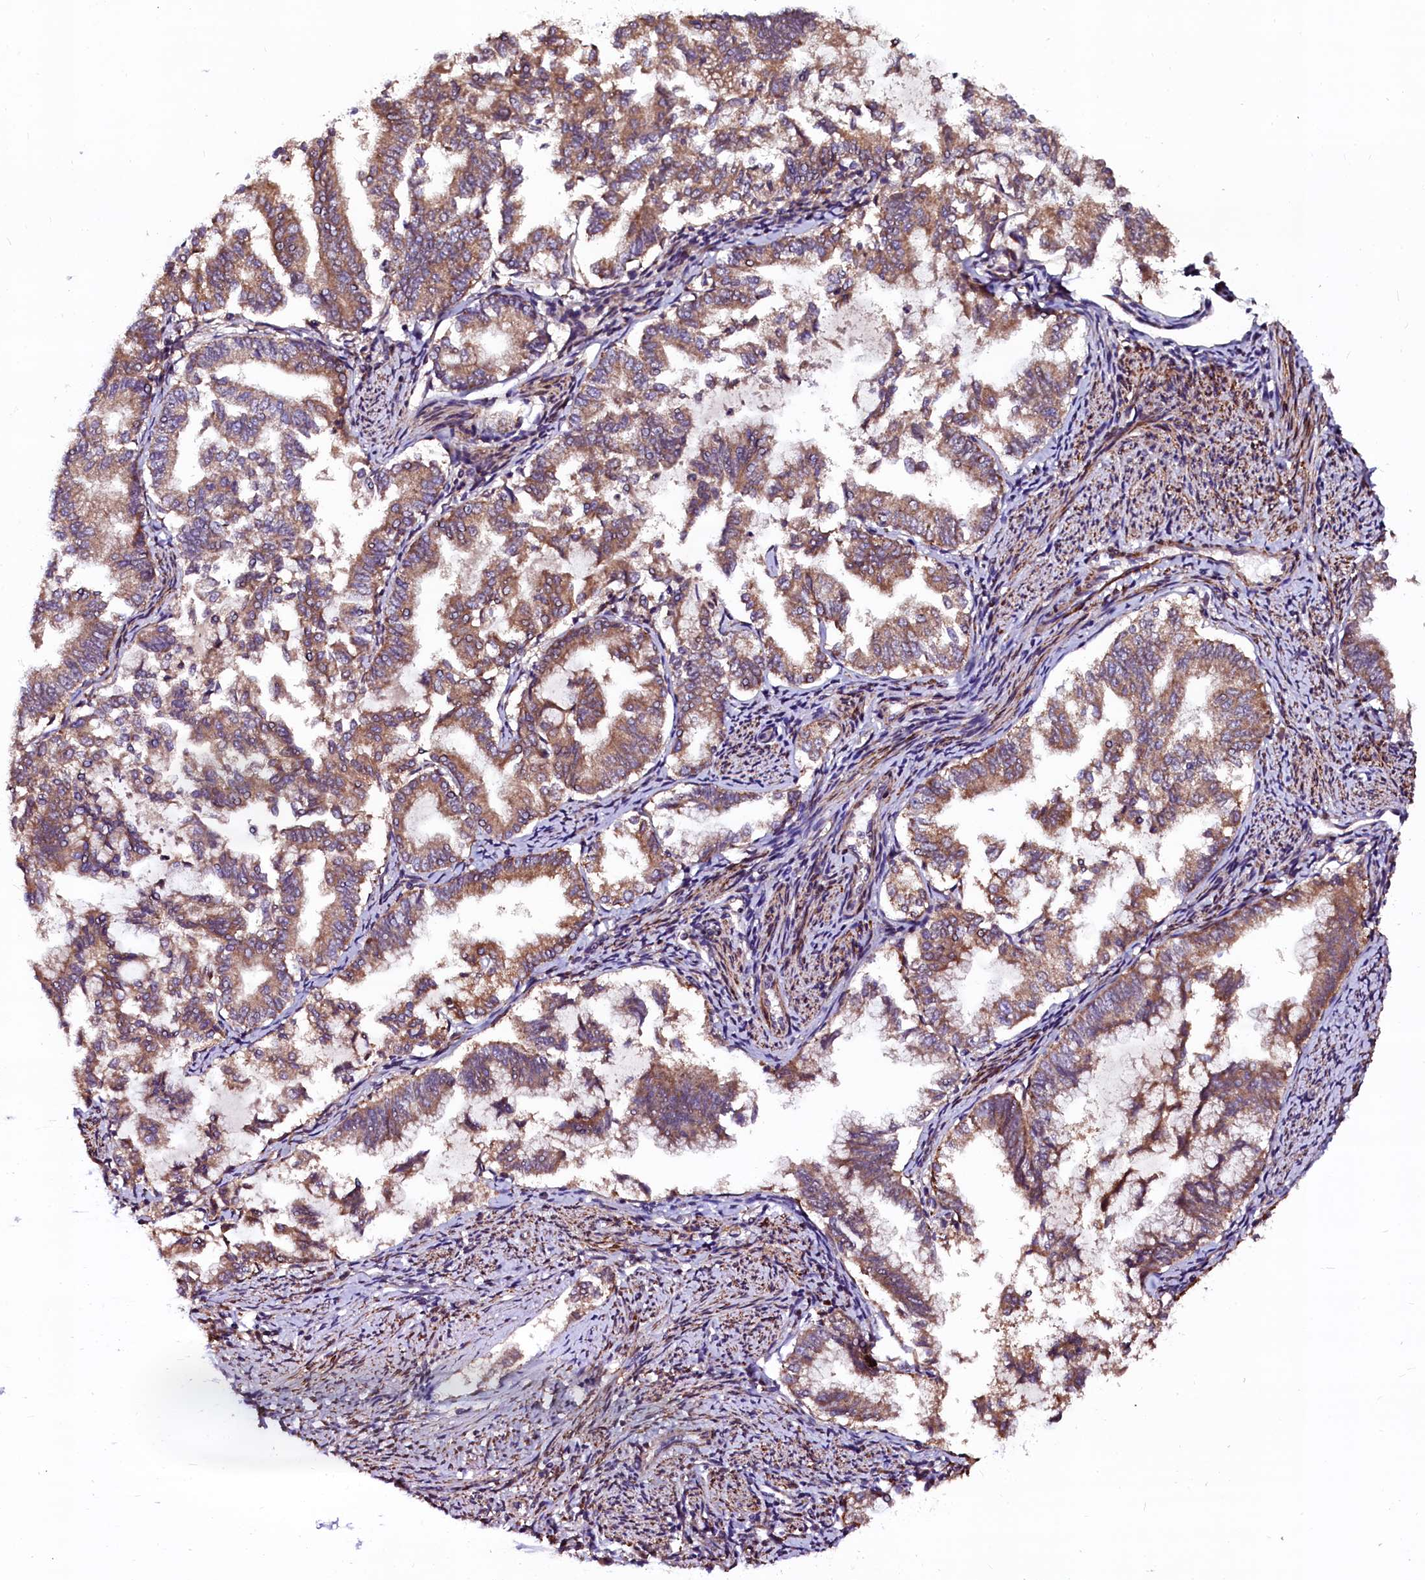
{"staining": {"intensity": "moderate", "quantity": ">75%", "location": "cytoplasmic/membranous"}, "tissue": "endometrial cancer", "cell_type": "Tumor cells", "image_type": "cancer", "snomed": [{"axis": "morphology", "description": "Adenocarcinoma, NOS"}, {"axis": "topography", "description": "Endometrium"}], "caption": "Human endometrial adenocarcinoma stained with a protein marker displays moderate staining in tumor cells.", "gene": "N4BP1", "patient": {"sex": "female", "age": 79}}